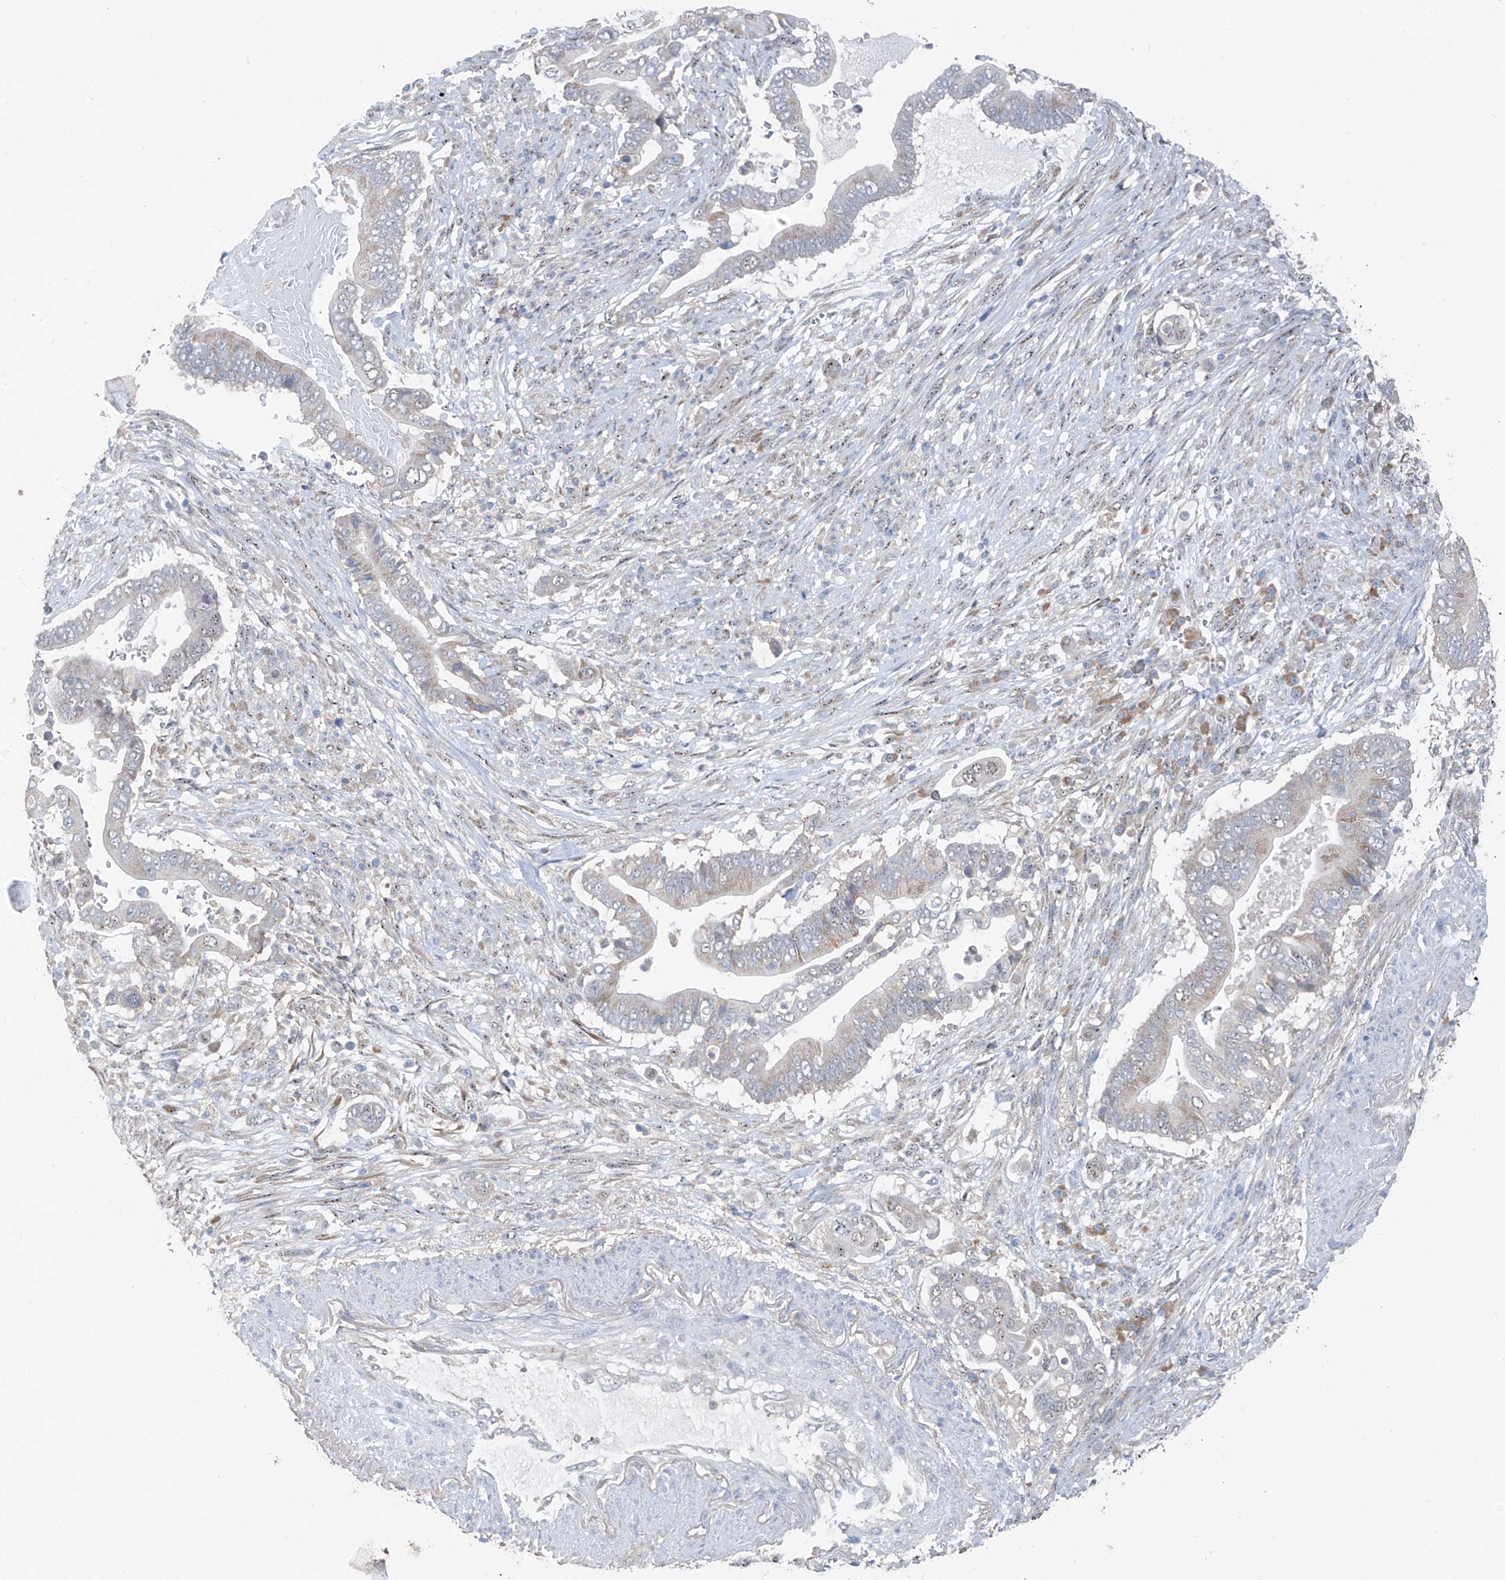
{"staining": {"intensity": "weak", "quantity": "<25%", "location": "nuclear"}, "tissue": "pancreatic cancer", "cell_type": "Tumor cells", "image_type": "cancer", "snomed": [{"axis": "morphology", "description": "Adenocarcinoma, NOS"}, {"axis": "topography", "description": "Pancreas"}], "caption": "Protein analysis of pancreatic cancer (adenocarcinoma) demonstrates no significant expression in tumor cells.", "gene": "RPL4", "patient": {"sex": "male", "age": 68}}